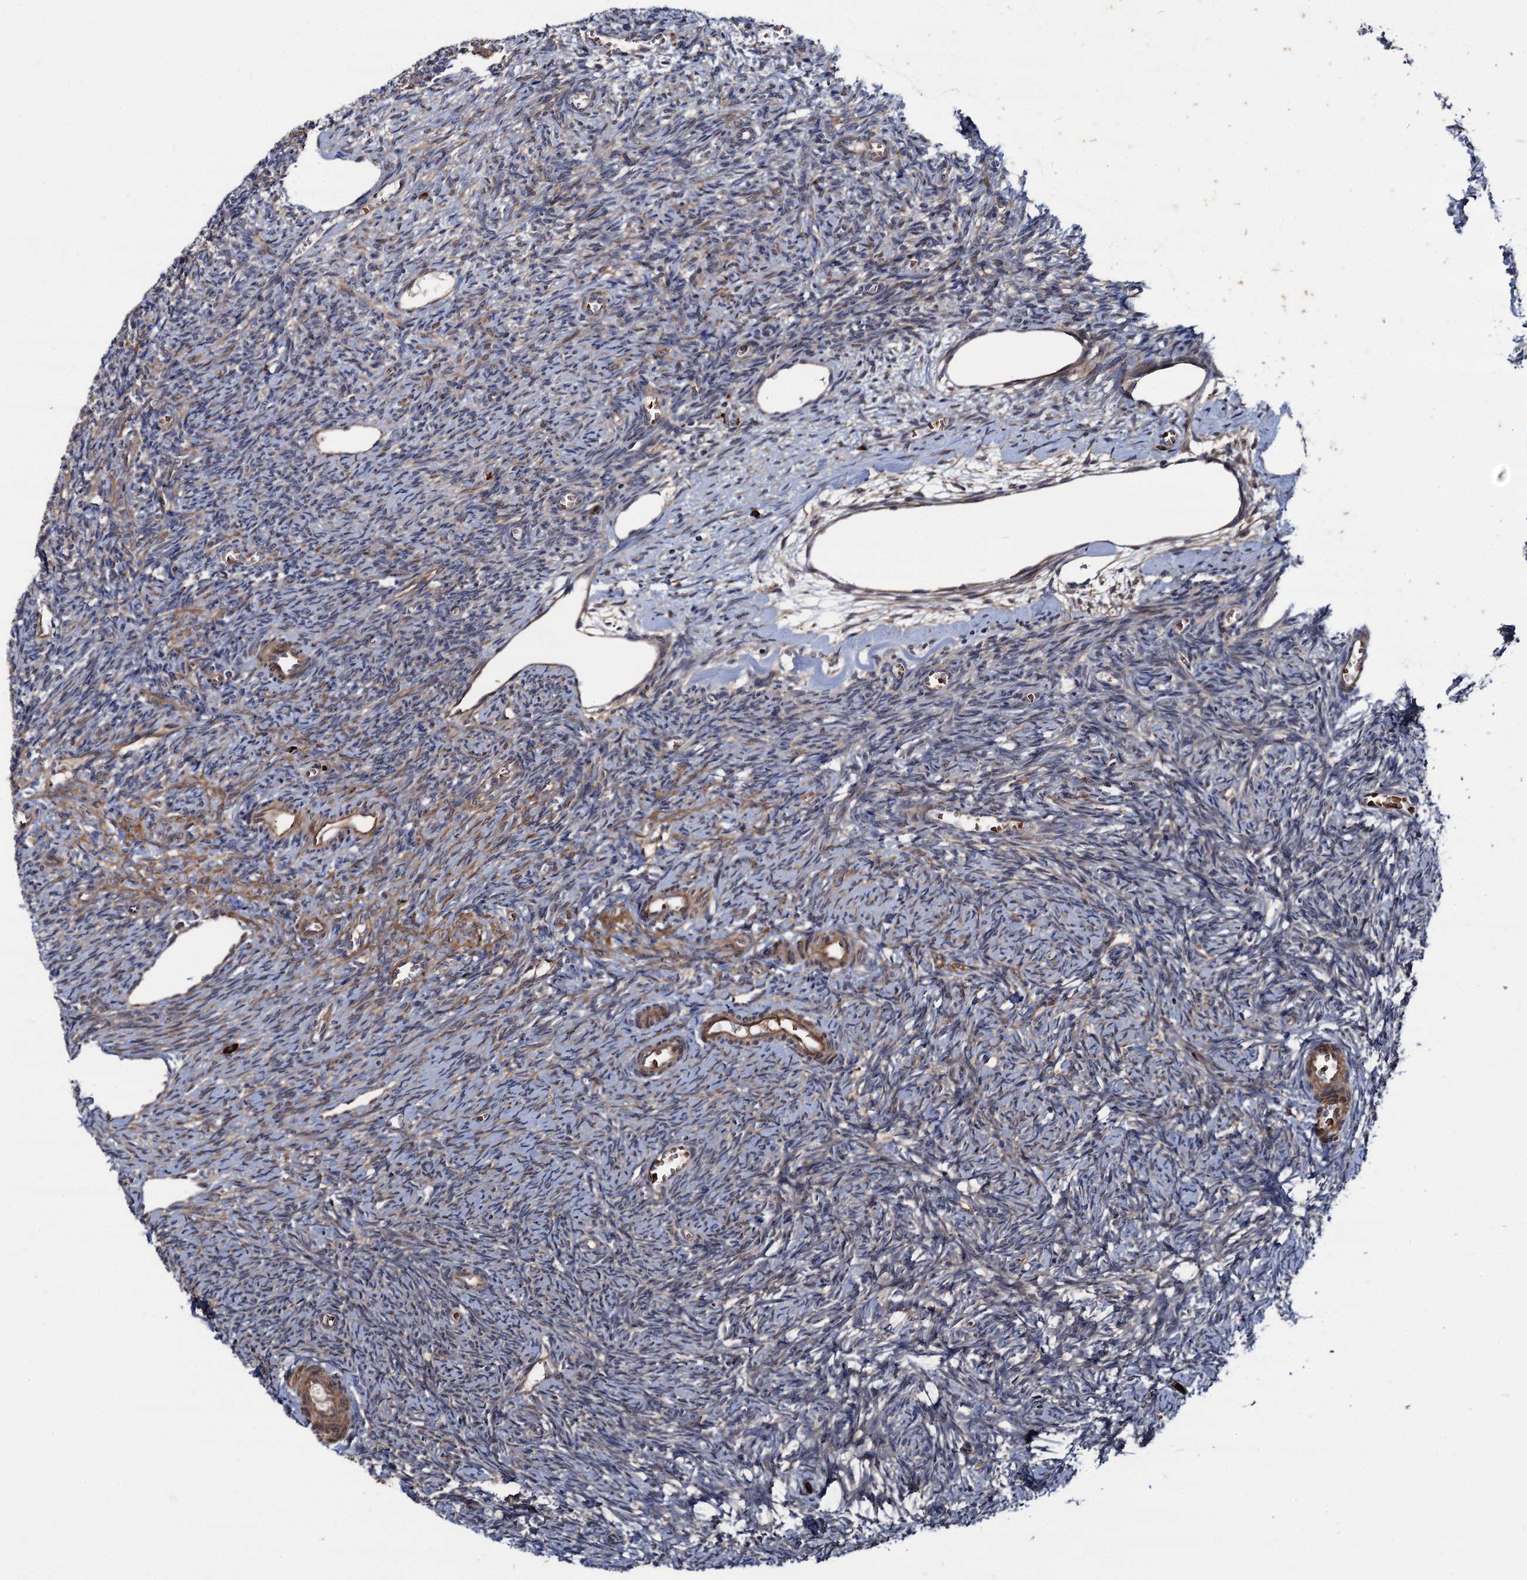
{"staining": {"intensity": "weak", "quantity": "<25%", "location": "cytoplasmic/membranous"}, "tissue": "ovary", "cell_type": "Ovarian stroma cells", "image_type": "normal", "snomed": [{"axis": "morphology", "description": "Normal tissue, NOS"}, {"axis": "topography", "description": "Ovary"}], "caption": "Immunohistochemistry photomicrograph of unremarkable ovary stained for a protein (brown), which exhibits no positivity in ovarian stroma cells. The staining was performed using DAB (3,3'-diaminobenzidine) to visualize the protein expression in brown, while the nuclei were stained in blue with hematoxylin (Magnification: 20x).", "gene": "KXD1", "patient": {"sex": "female", "age": 27}}